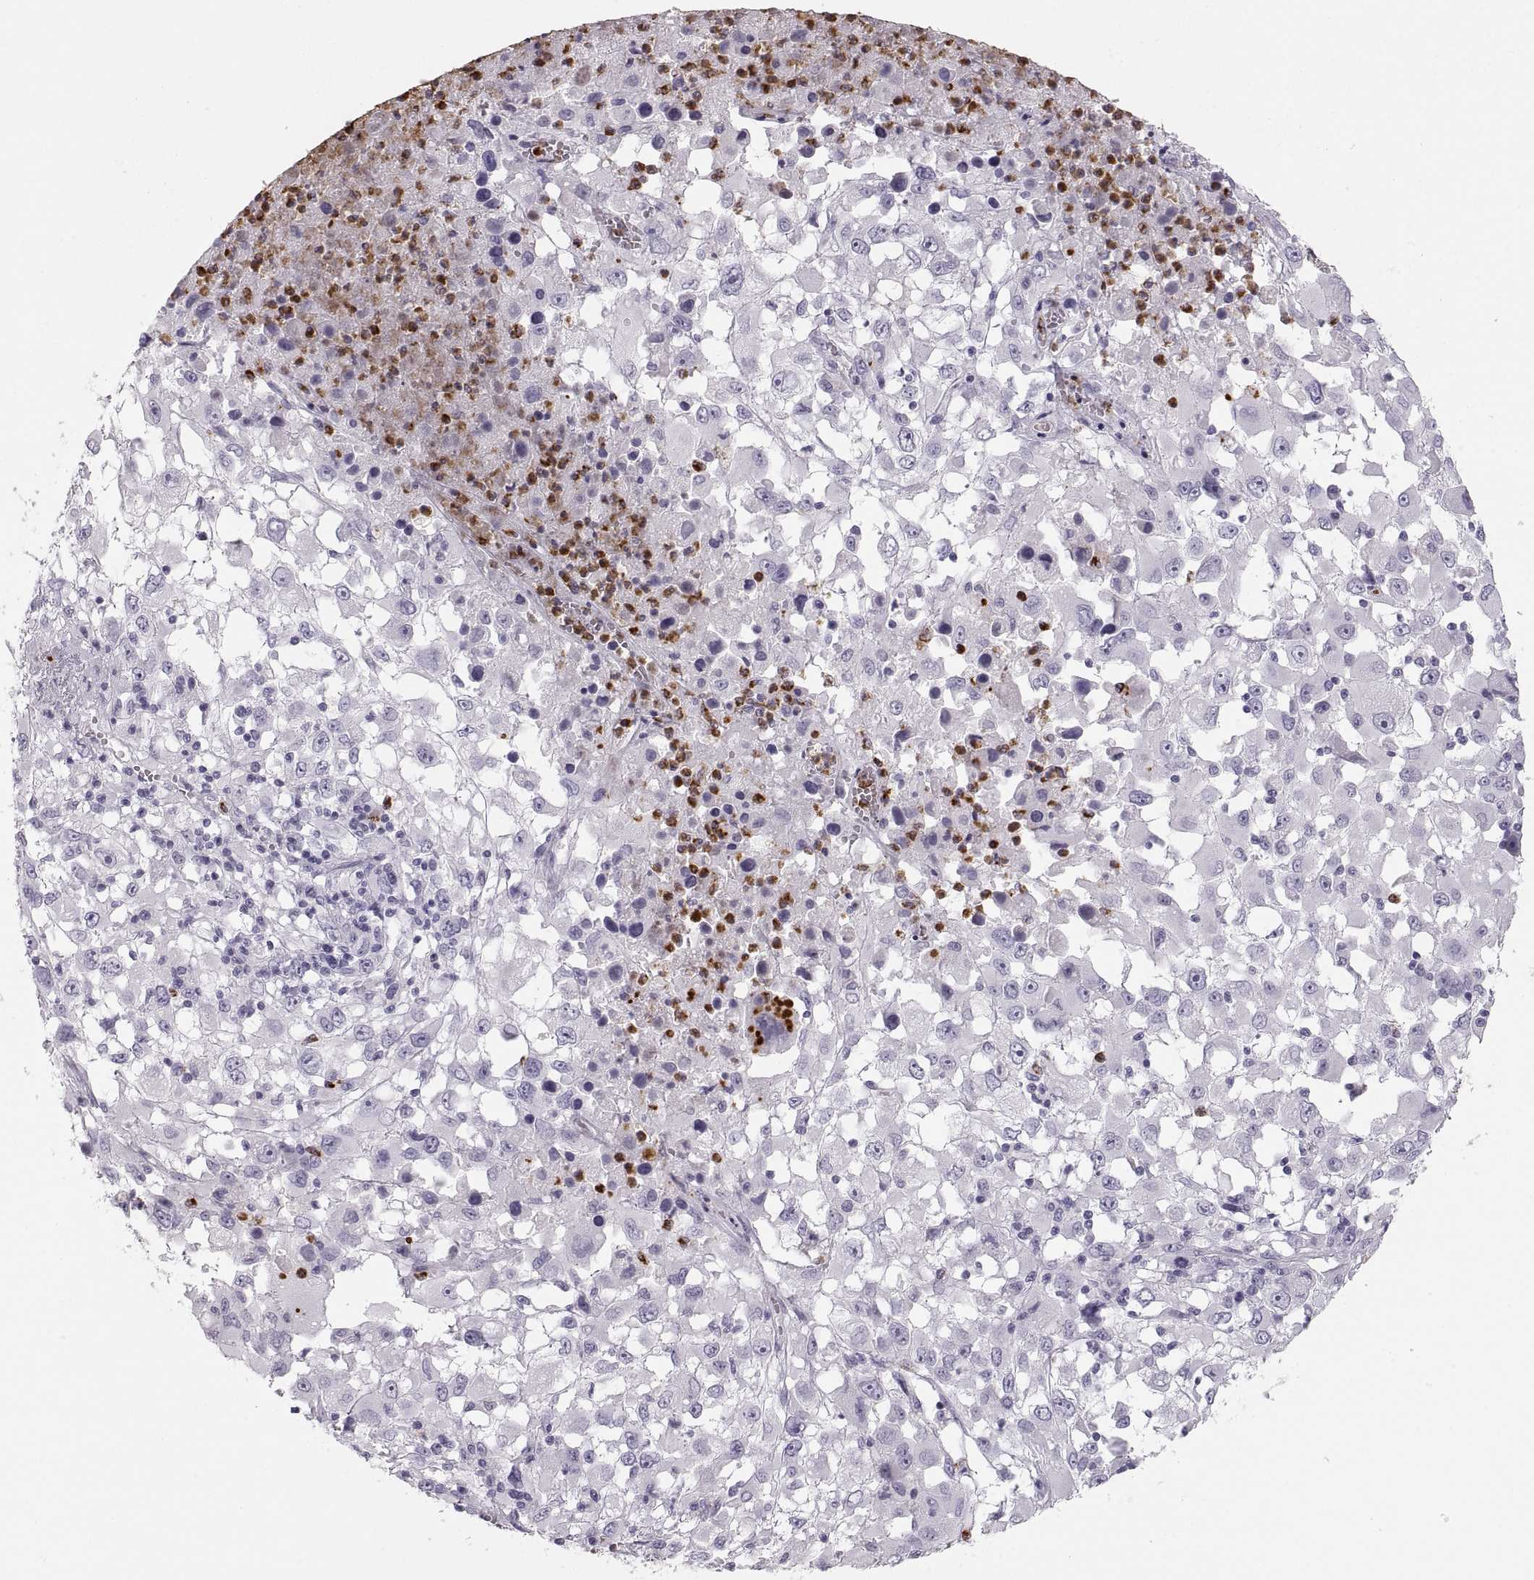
{"staining": {"intensity": "negative", "quantity": "none", "location": "none"}, "tissue": "melanoma", "cell_type": "Tumor cells", "image_type": "cancer", "snomed": [{"axis": "morphology", "description": "Malignant melanoma, Metastatic site"}, {"axis": "topography", "description": "Soft tissue"}], "caption": "Melanoma was stained to show a protein in brown. There is no significant staining in tumor cells.", "gene": "MILR1", "patient": {"sex": "male", "age": 50}}